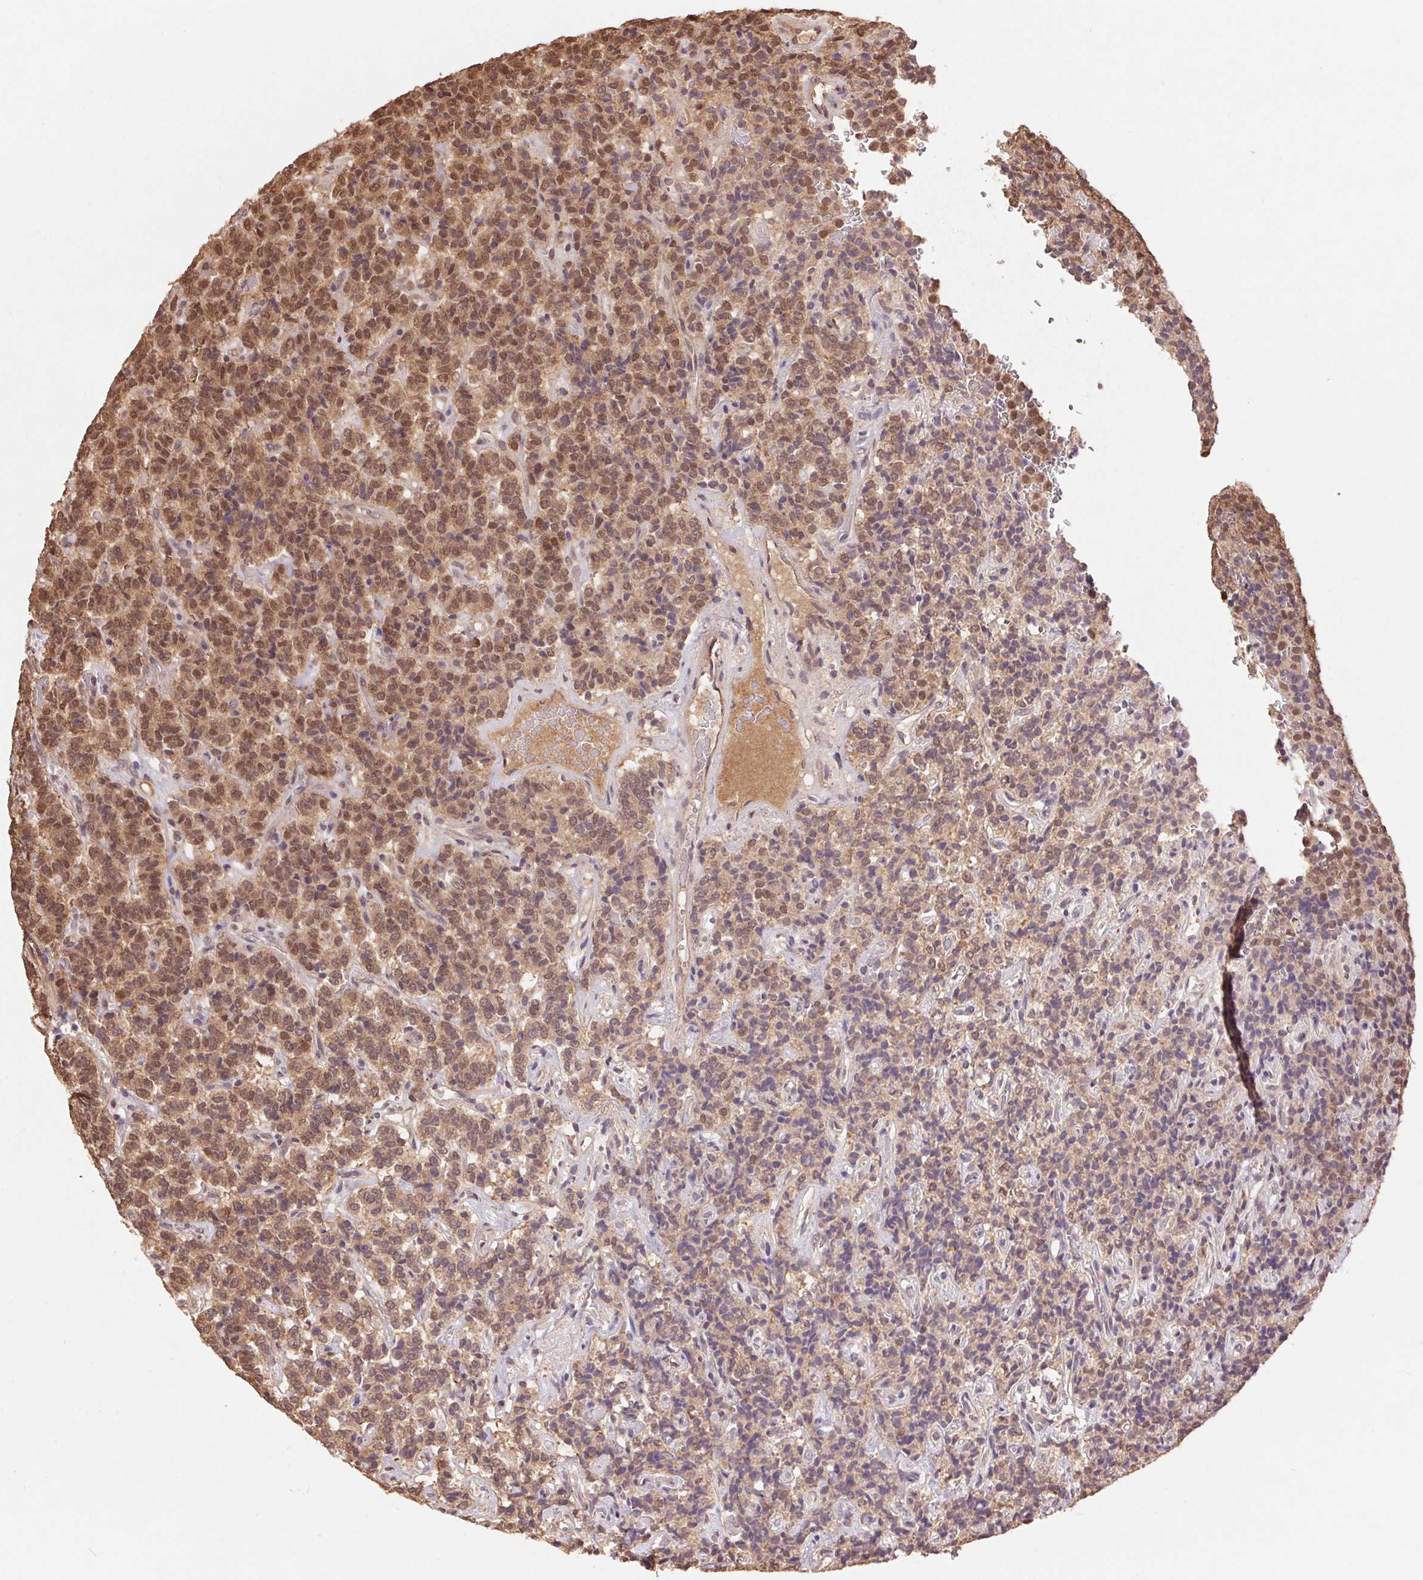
{"staining": {"intensity": "moderate", "quantity": ">75%", "location": "cytoplasmic/membranous,nuclear"}, "tissue": "carcinoid", "cell_type": "Tumor cells", "image_type": "cancer", "snomed": [{"axis": "morphology", "description": "Carcinoid, malignant, NOS"}, {"axis": "topography", "description": "Pancreas"}], "caption": "An immunohistochemistry image of tumor tissue is shown. Protein staining in brown highlights moderate cytoplasmic/membranous and nuclear positivity in carcinoid within tumor cells.", "gene": "CUTA", "patient": {"sex": "male", "age": 36}}